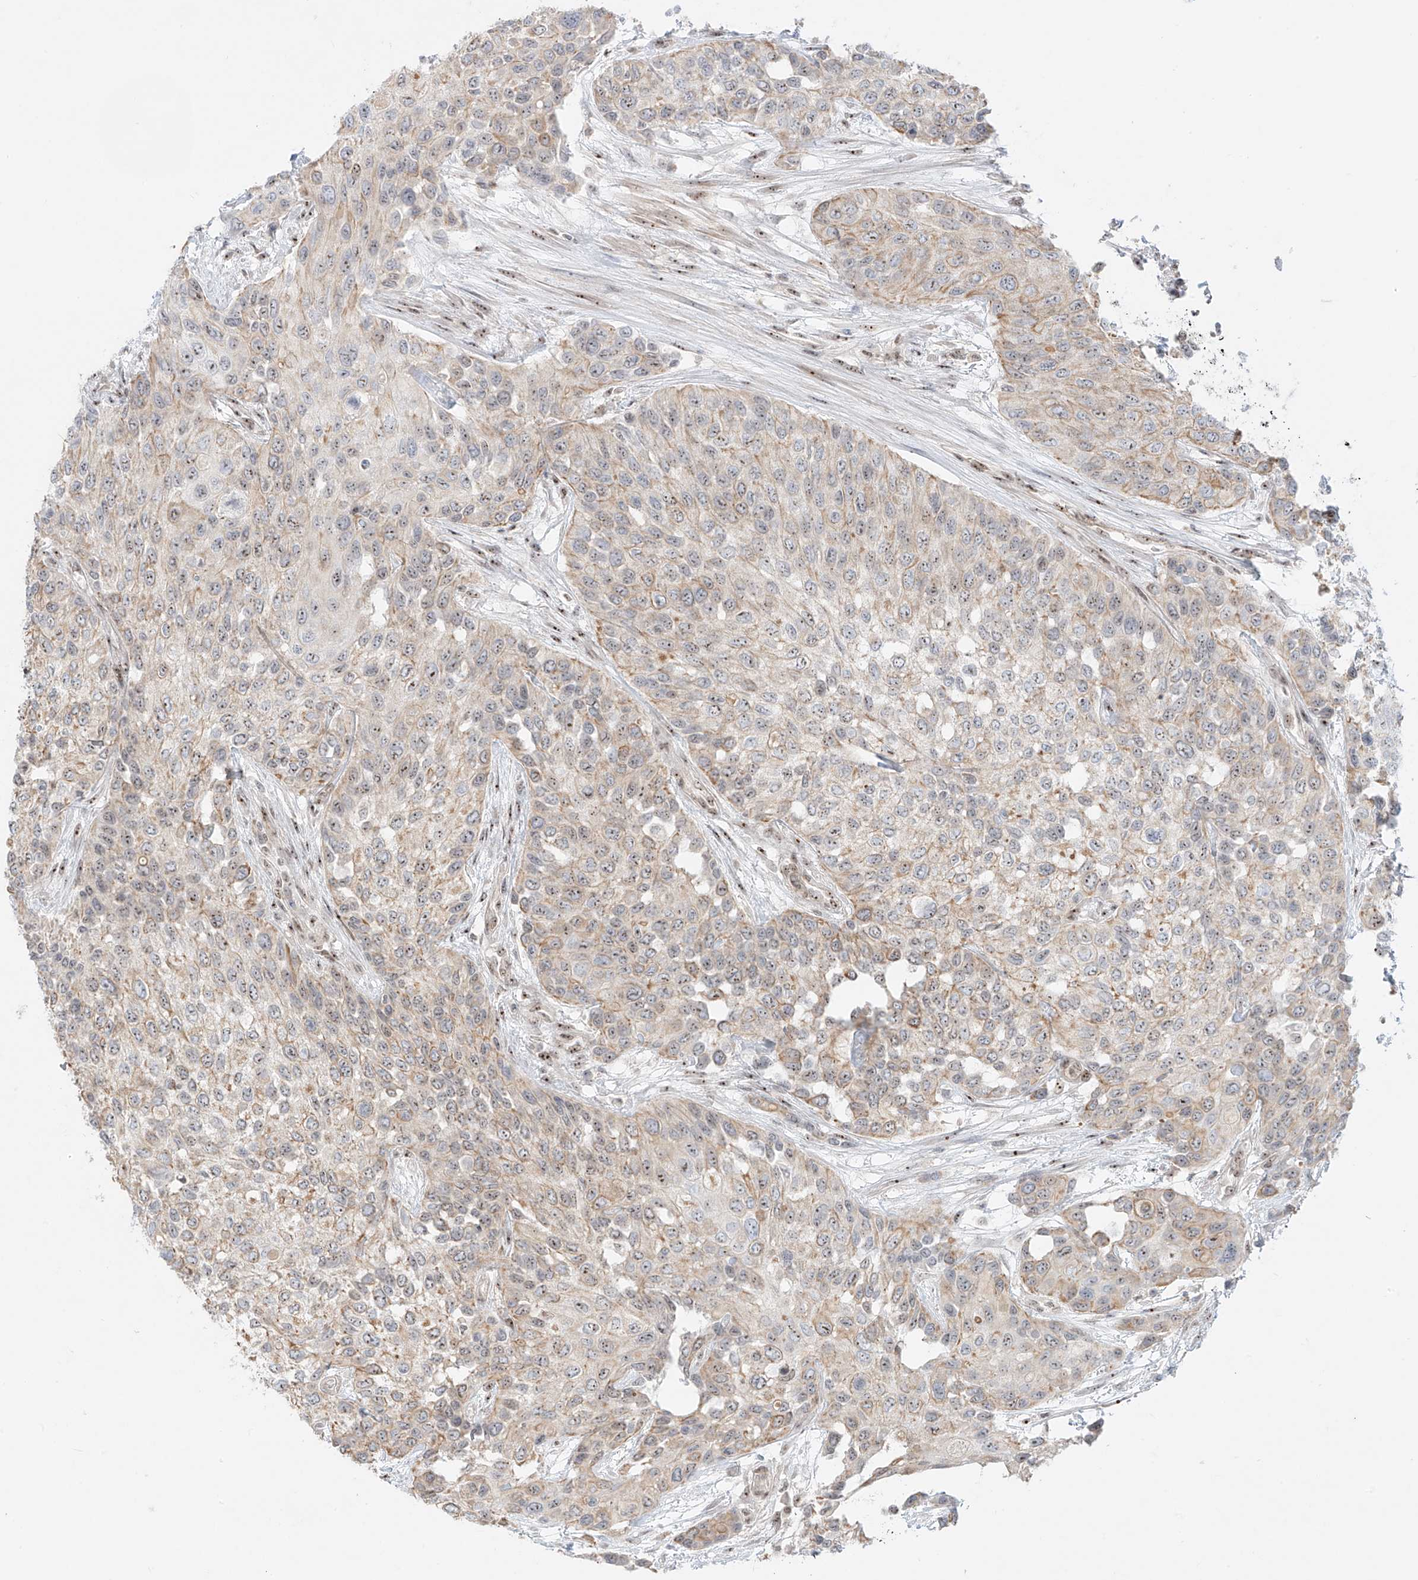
{"staining": {"intensity": "weak", "quantity": "25%-75%", "location": "cytoplasmic/membranous"}, "tissue": "urothelial cancer", "cell_type": "Tumor cells", "image_type": "cancer", "snomed": [{"axis": "morphology", "description": "Normal tissue, NOS"}, {"axis": "morphology", "description": "Urothelial carcinoma, High grade"}, {"axis": "topography", "description": "Vascular tissue"}, {"axis": "topography", "description": "Urinary bladder"}], "caption": "DAB (3,3'-diaminobenzidine) immunohistochemical staining of urothelial cancer reveals weak cytoplasmic/membranous protein staining in about 25%-75% of tumor cells. (Stains: DAB in brown, nuclei in blue, Microscopy: brightfield microscopy at high magnification).", "gene": "ZNF512", "patient": {"sex": "female", "age": 56}}